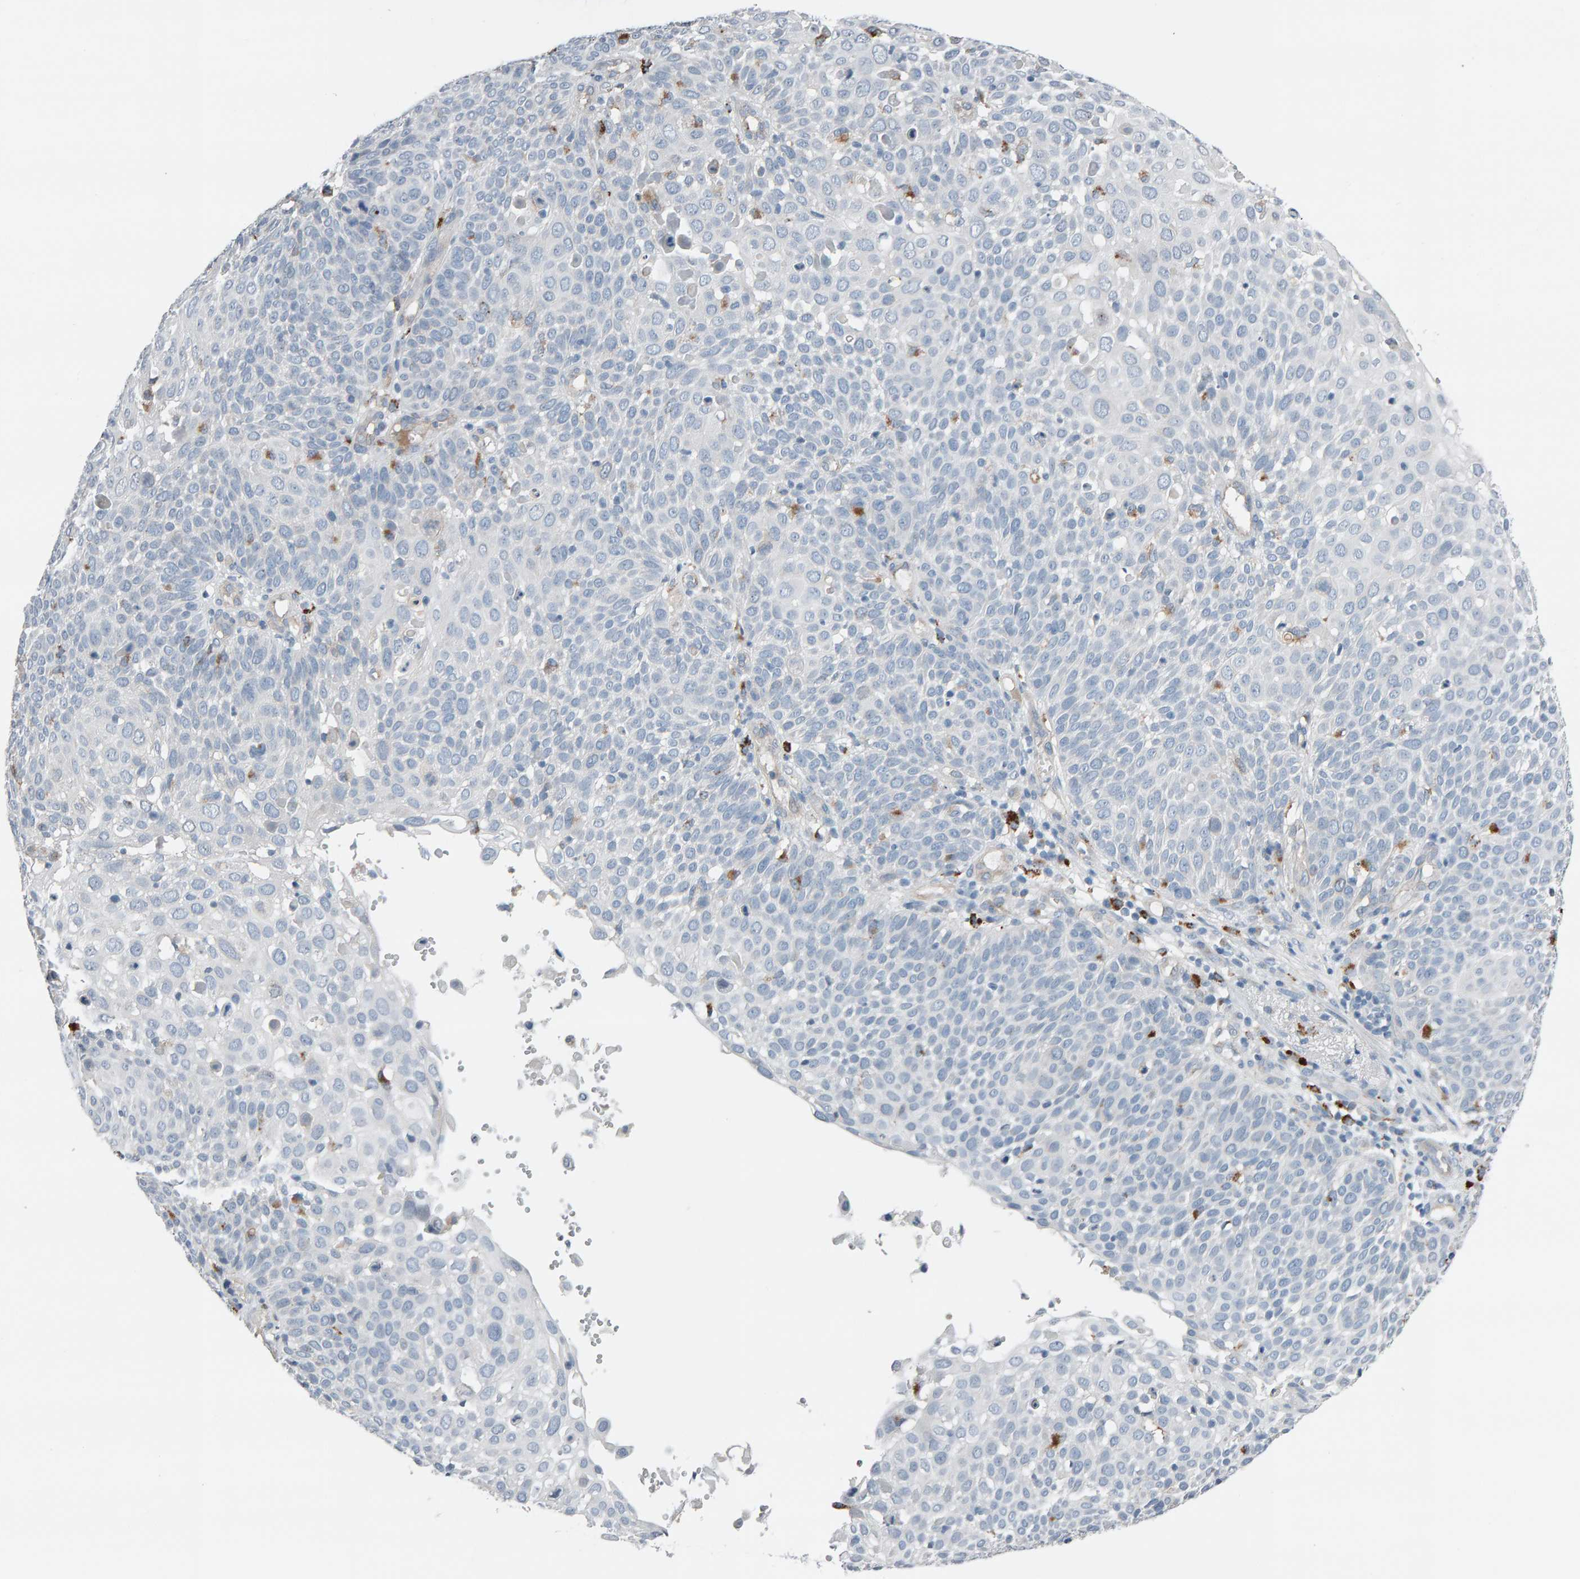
{"staining": {"intensity": "negative", "quantity": "none", "location": "none"}, "tissue": "cervical cancer", "cell_type": "Tumor cells", "image_type": "cancer", "snomed": [{"axis": "morphology", "description": "Squamous cell carcinoma, NOS"}, {"axis": "topography", "description": "Cervix"}], "caption": "High magnification brightfield microscopy of cervical cancer stained with DAB (brown) and counterstained with hematoxylin (blue): tumor cells show no significant positivity.", "gene": "IPPK", "patient": {"sex": "female", "age": 74}}